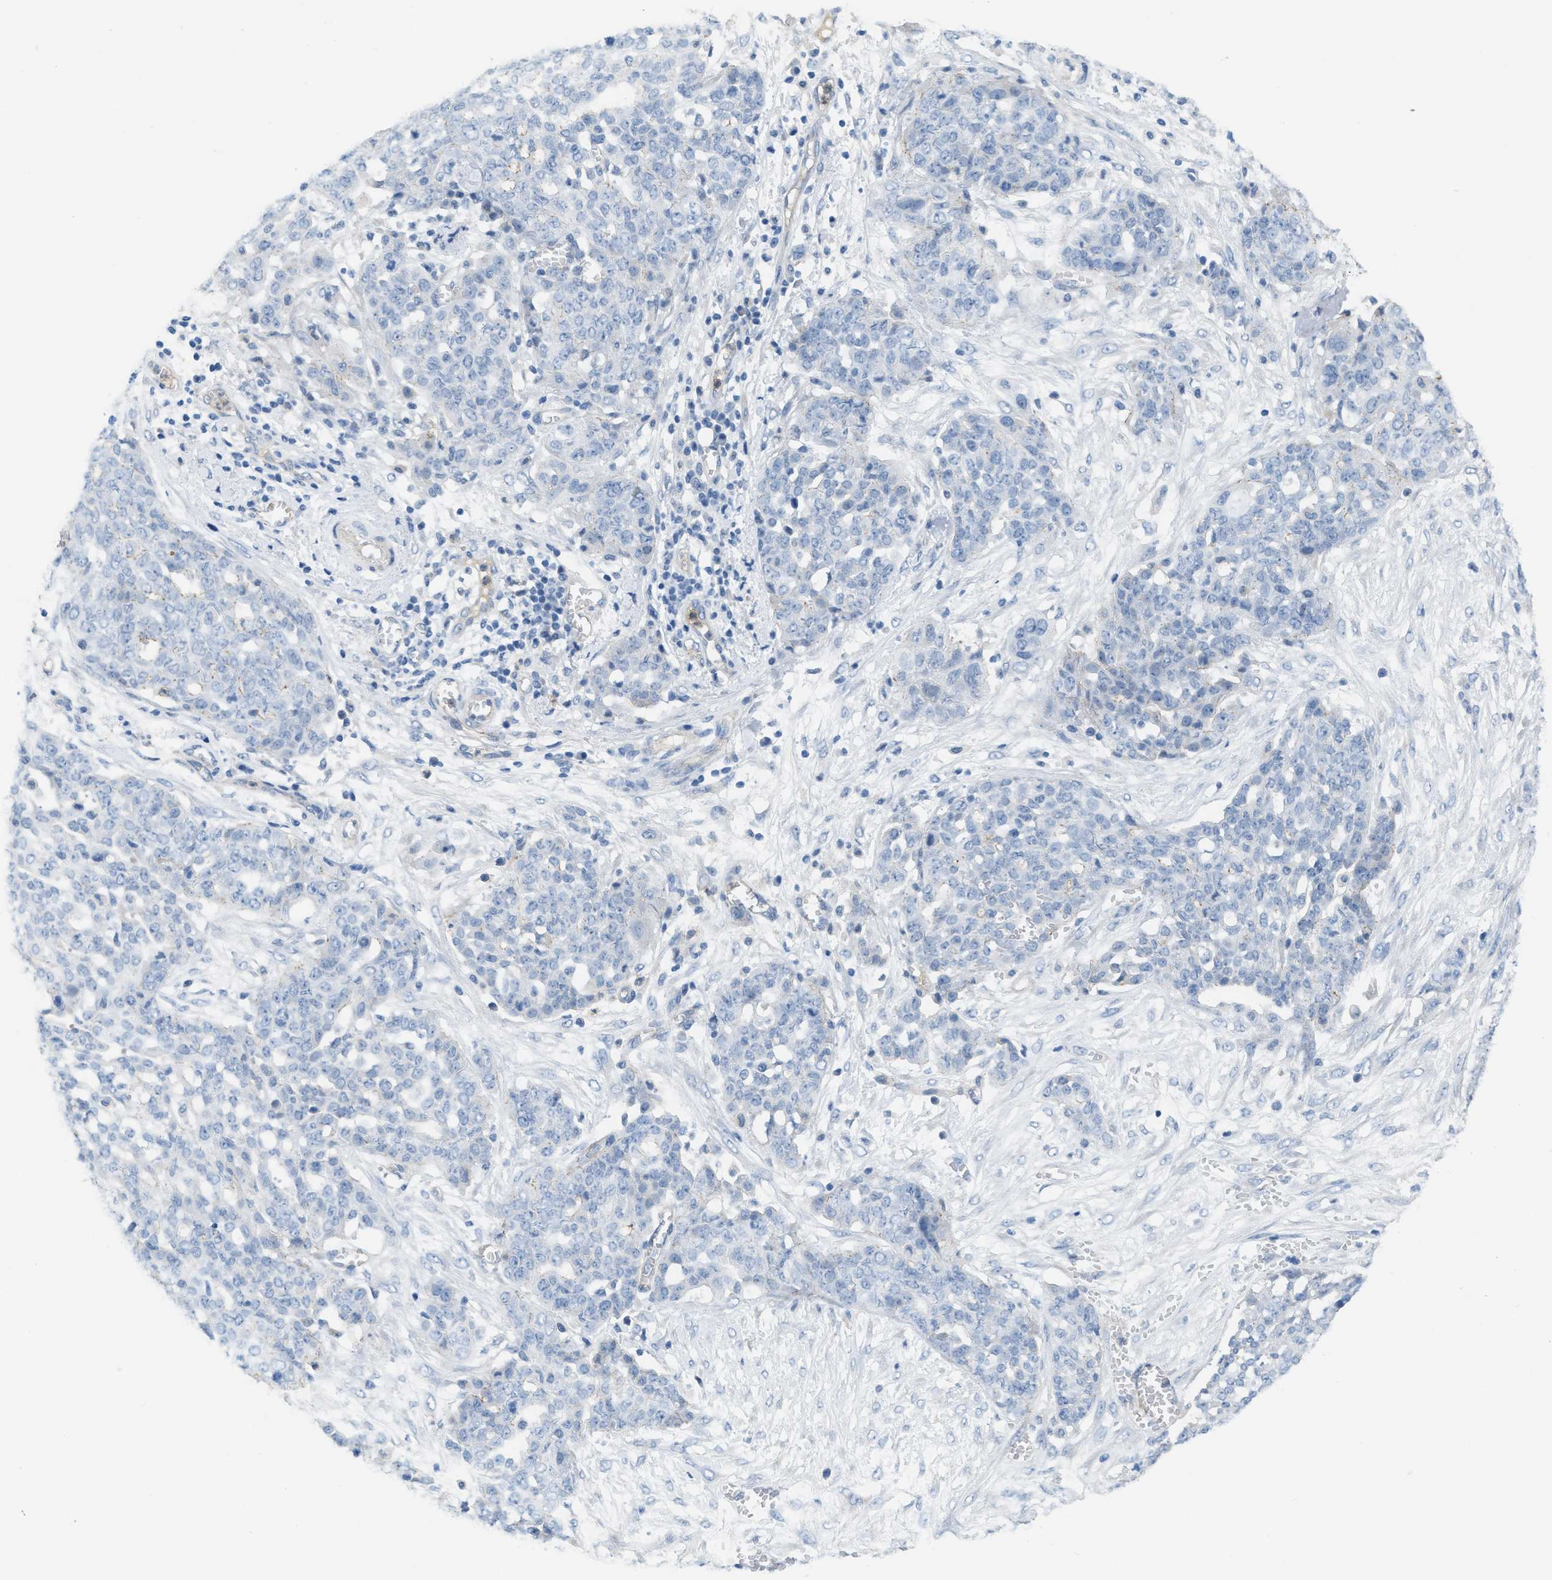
{"staining": {"intensity": "negative", "quantity": "none", "location": "none"}, "tissue": "ovarian cancer", "cell_type": "Tumor cells", "image_type": "cancer", "snomed": [{"axis": "morphology", "description": "Cystadenocarcinoma, serous, NOS"}, {"axis": "topography", "description": "Soft tissue"}, {"axis": "topography", "description": "Ovary"}], "caption": "Photomicrograph shows no protein expression in tumor cells of serous cystadenocarcinoma (ovarian) tissue.", "gene": "CRB3", "patient": {"sex": "female", "age": 57}}